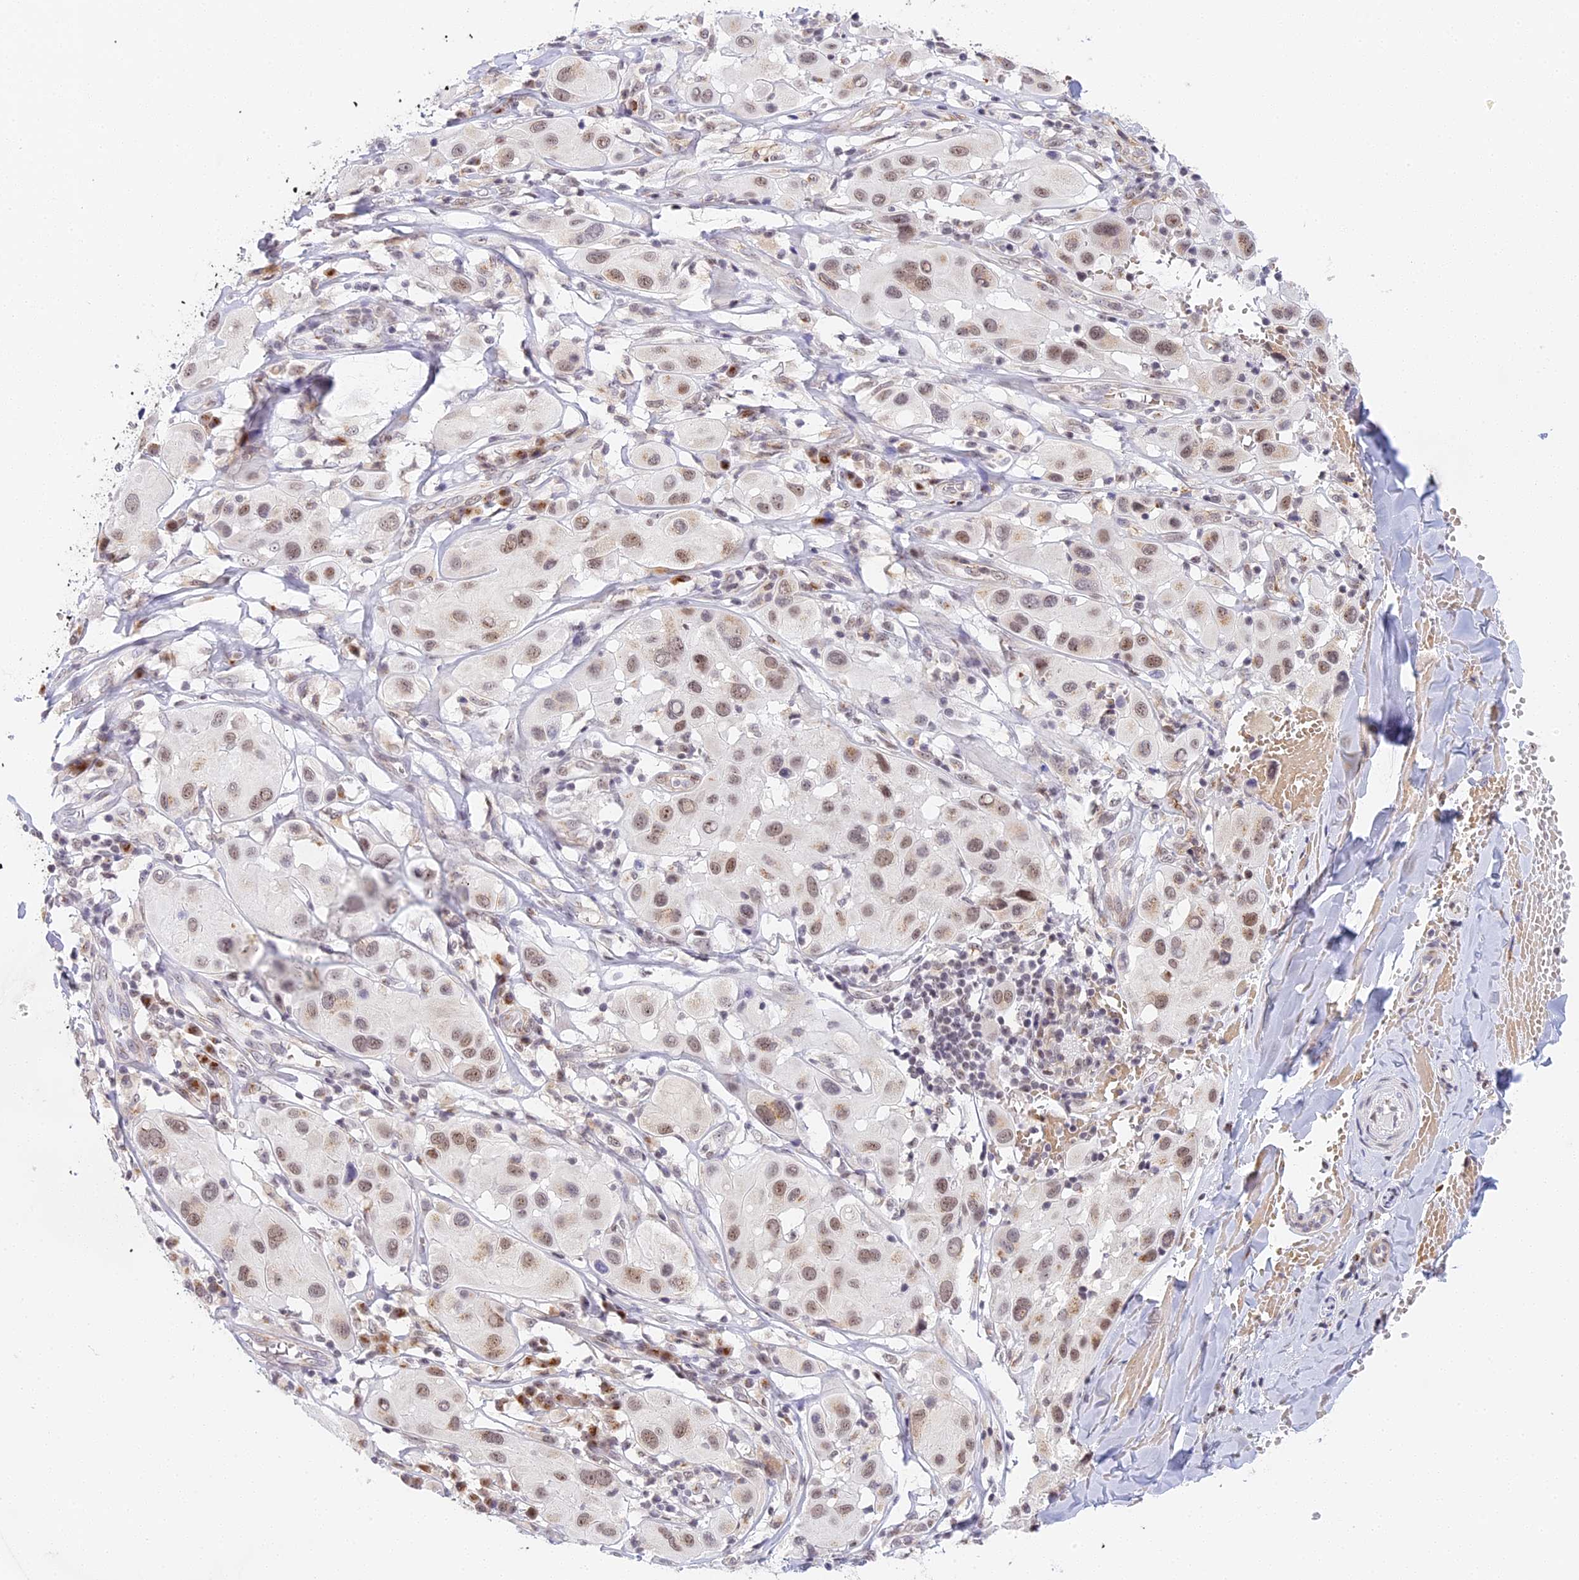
{"staining": {"intensity": "moderate", "quantity": "25%-75%", "location": "nuclear"}, "tissue": "melanoma", "cell_type": "Tumor cells", "image_type": "cancer", "snomed": [{"axis": "morphology", "description": "Malignant melanoma, Metastatic site"}, {"axis": "topography", "description": "Skin"}], "caption": "There is medium levels of moderate nuclear expression in tumor cells of melanoma, as demonstrated by immunohistochemical staining (brown color).", "gene": "HEATR5B", "patient": {"sex": "male", "age": 41}}